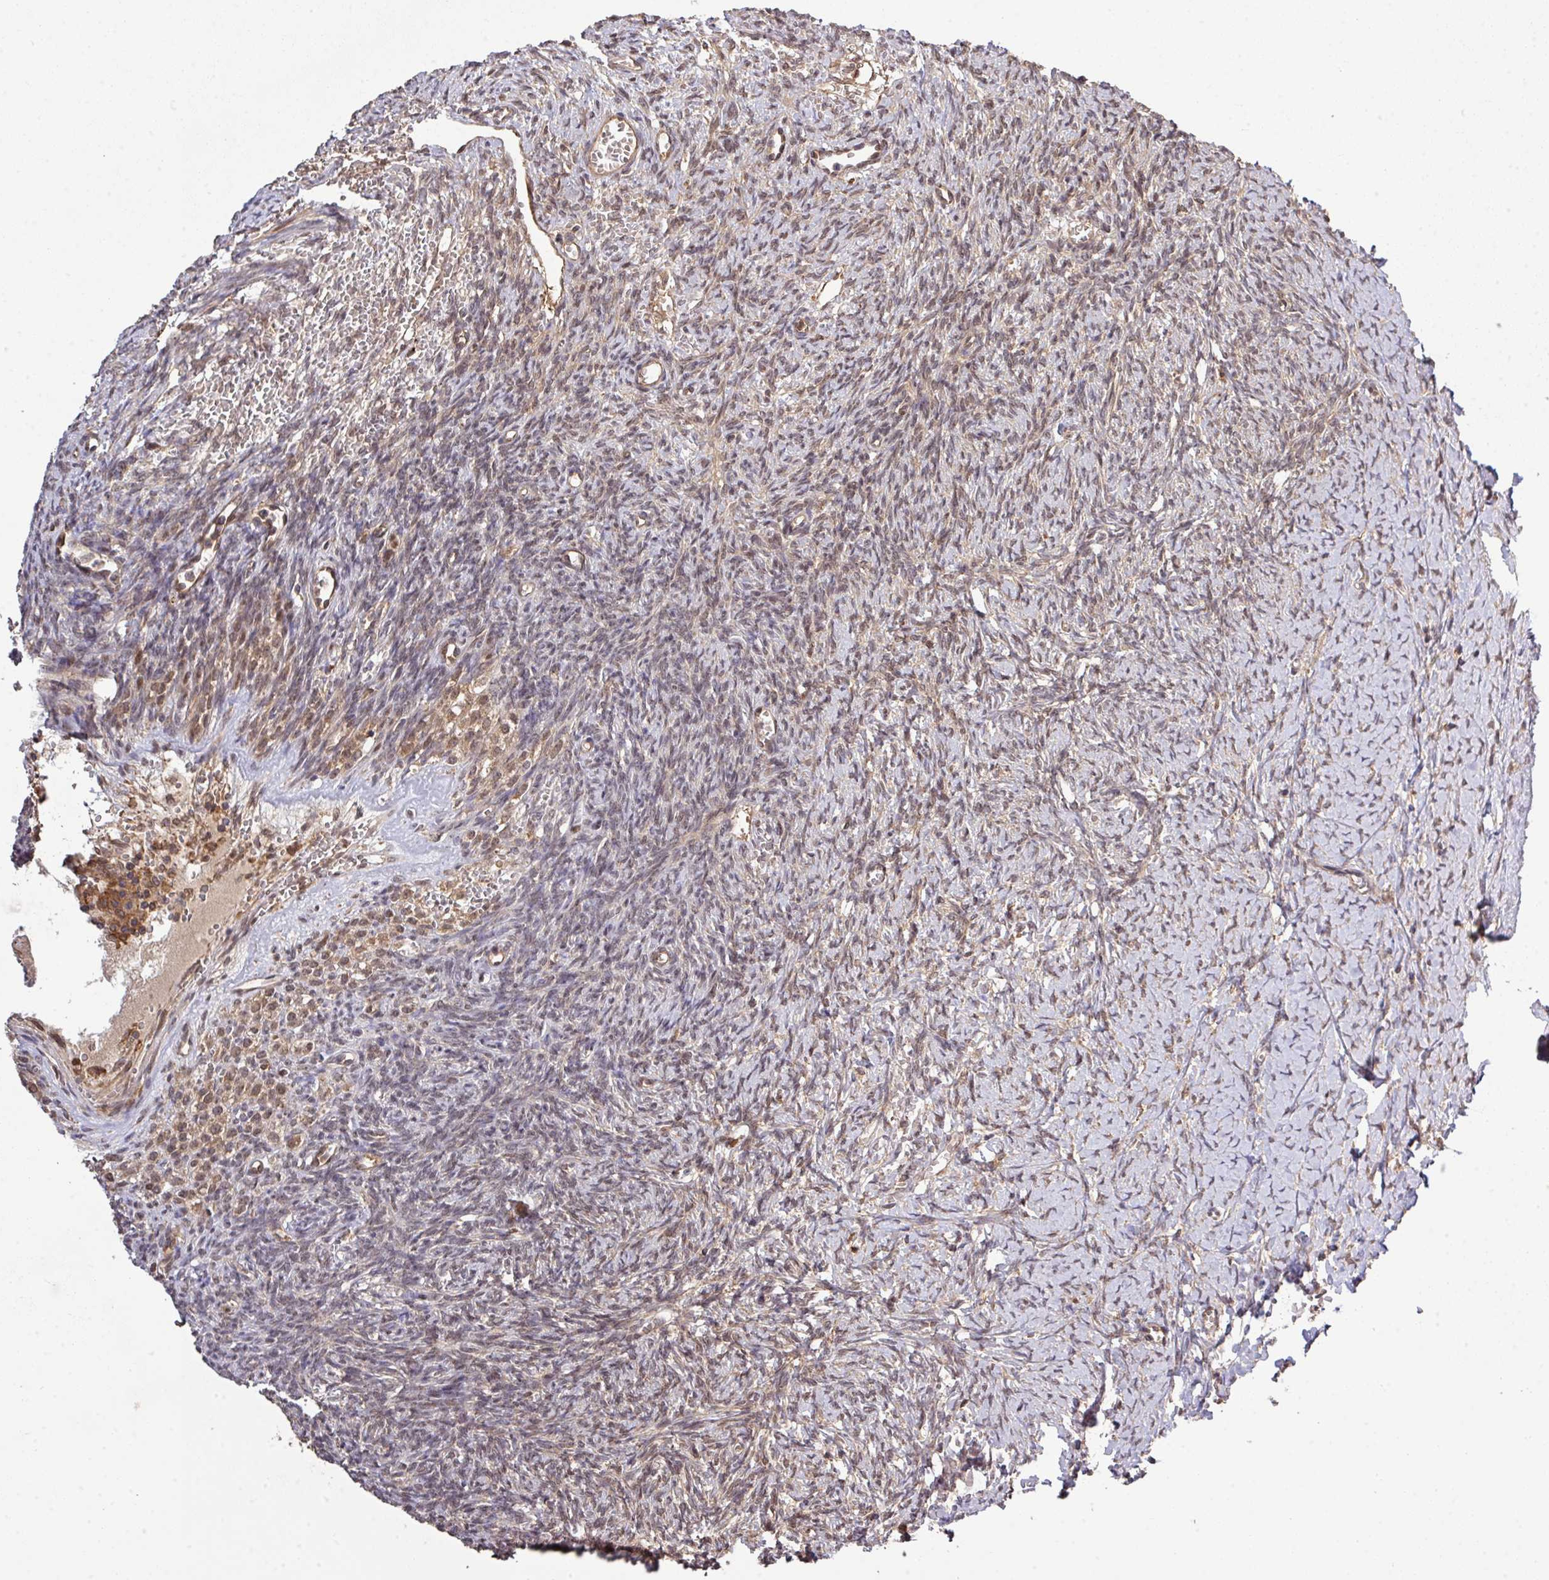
{"staining": {"intensity": "moderate", "quantity": "25%-75%", "location": "cytoplasmic/membranous"}, "tissue": "ovary", "cell_type": "Ovarian stroma cells", "image_type": "normal", "snomed": [{"axis": "morphology", "description": "Normal tissue, NOS"}, {"axis": "topography", "description": "Ovary"}], "caption": "IHC histopathology image of unremarkable ovary: ovary stained using immunohistochemistry (IHC) reveals medium levels of moderate protein expression localized specifically in the cytoplasmic/membranous of ovarian stroma cells, appearing as a cytoplasmic/membranous brown color.", "gene": "ARPIN", "patient": {"sex": "female", "age": 39}}